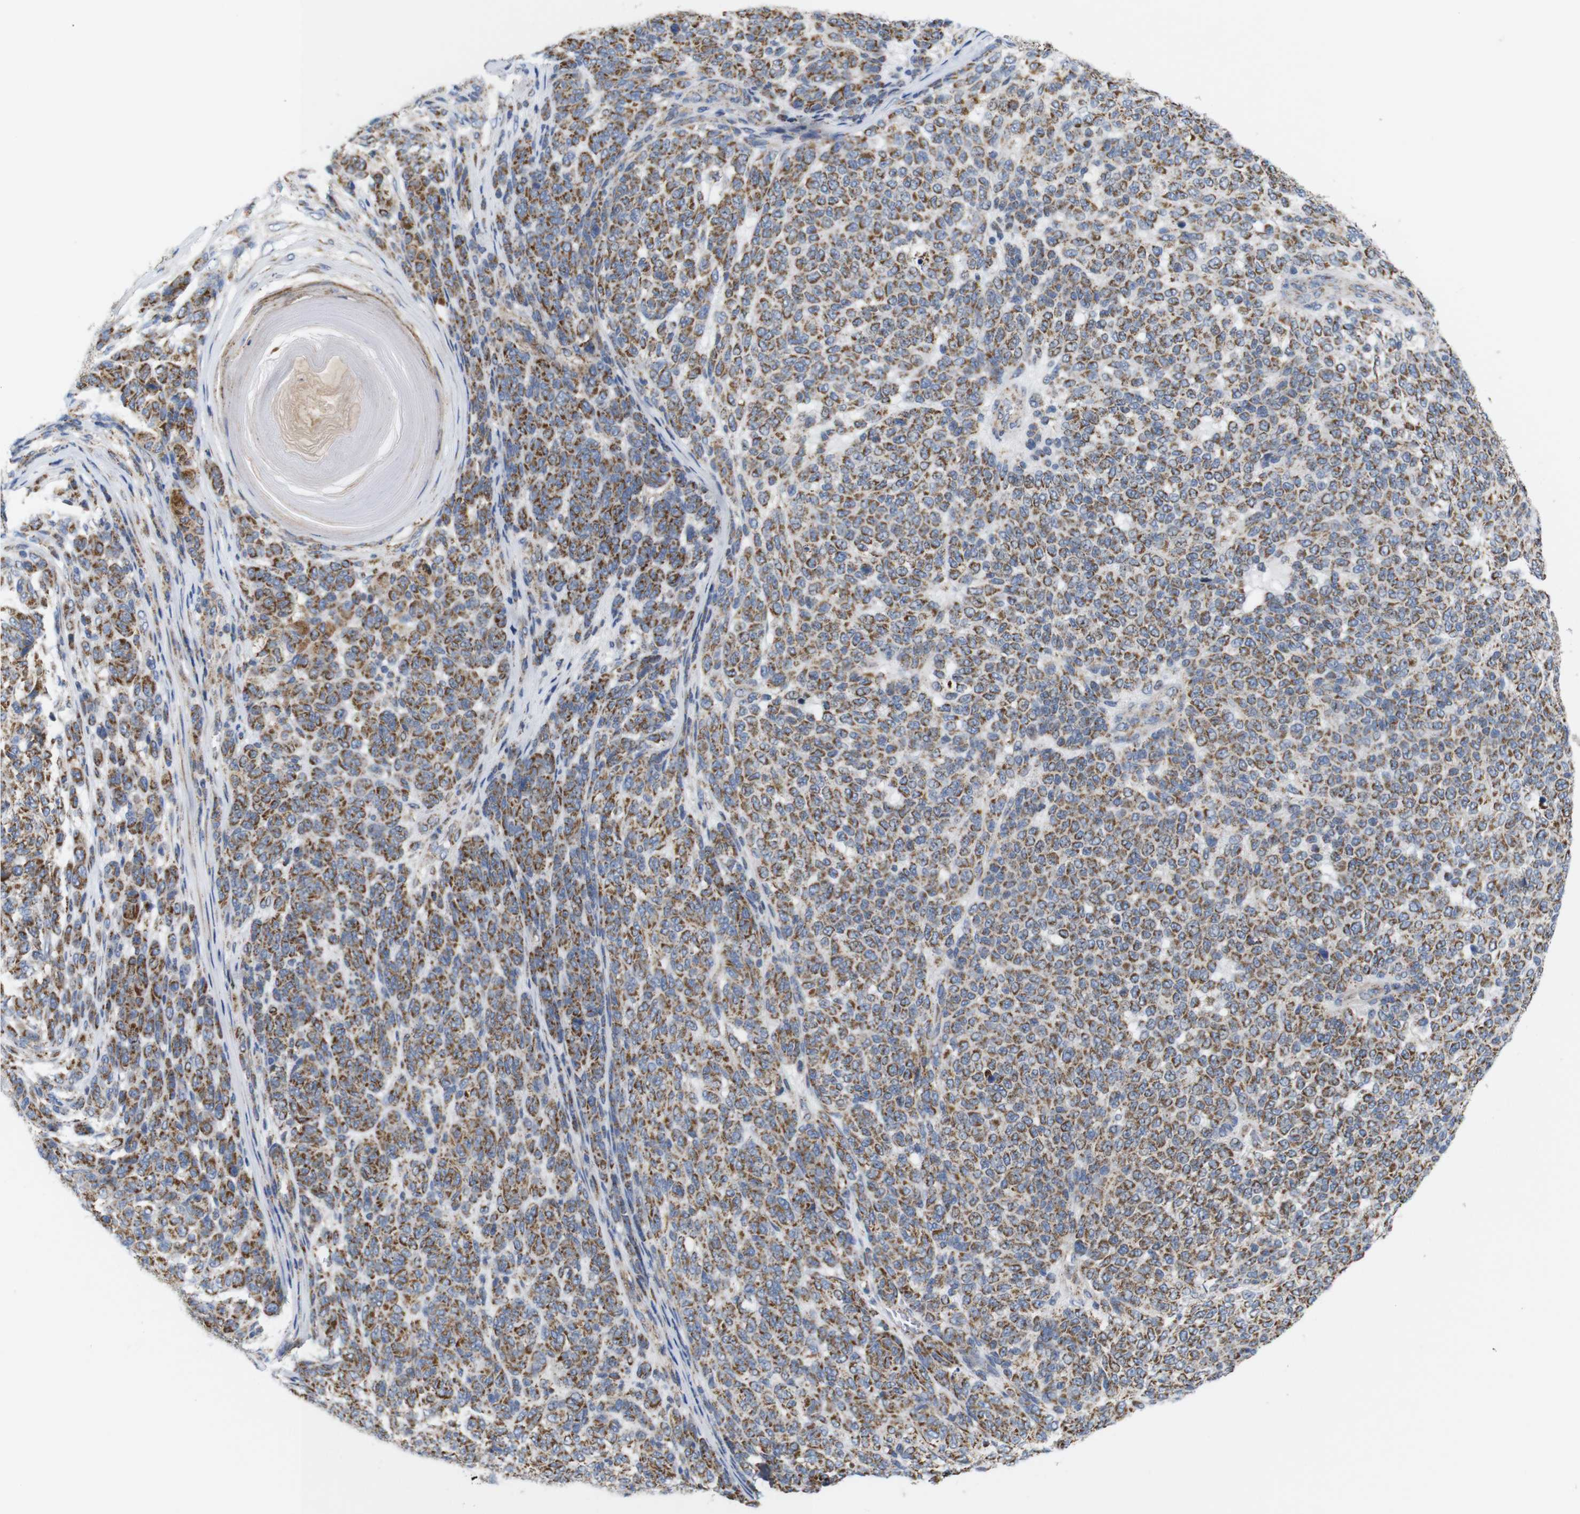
{"staining": {"intensity": "moderate", "quantity": ">75%", "location": "cytoplasmic/membranous"}, "tissue": "melanoma", "cell_type": "Tumor cells", "image_type": "cancer", "snomed": [{"axis": "morphology", "description": "Malignant melanoma, NOS"}, {"axis": "topography", "description": "Skin"}], "caption": "Approximately >75% of tumor cells in malignant melanoma display moderate cytoplasmic/membranous protein staining as visualized by brown immunohistochemical staining.", "gene": "FAM171B", "patient": {"sex": "male", "age": 59}}